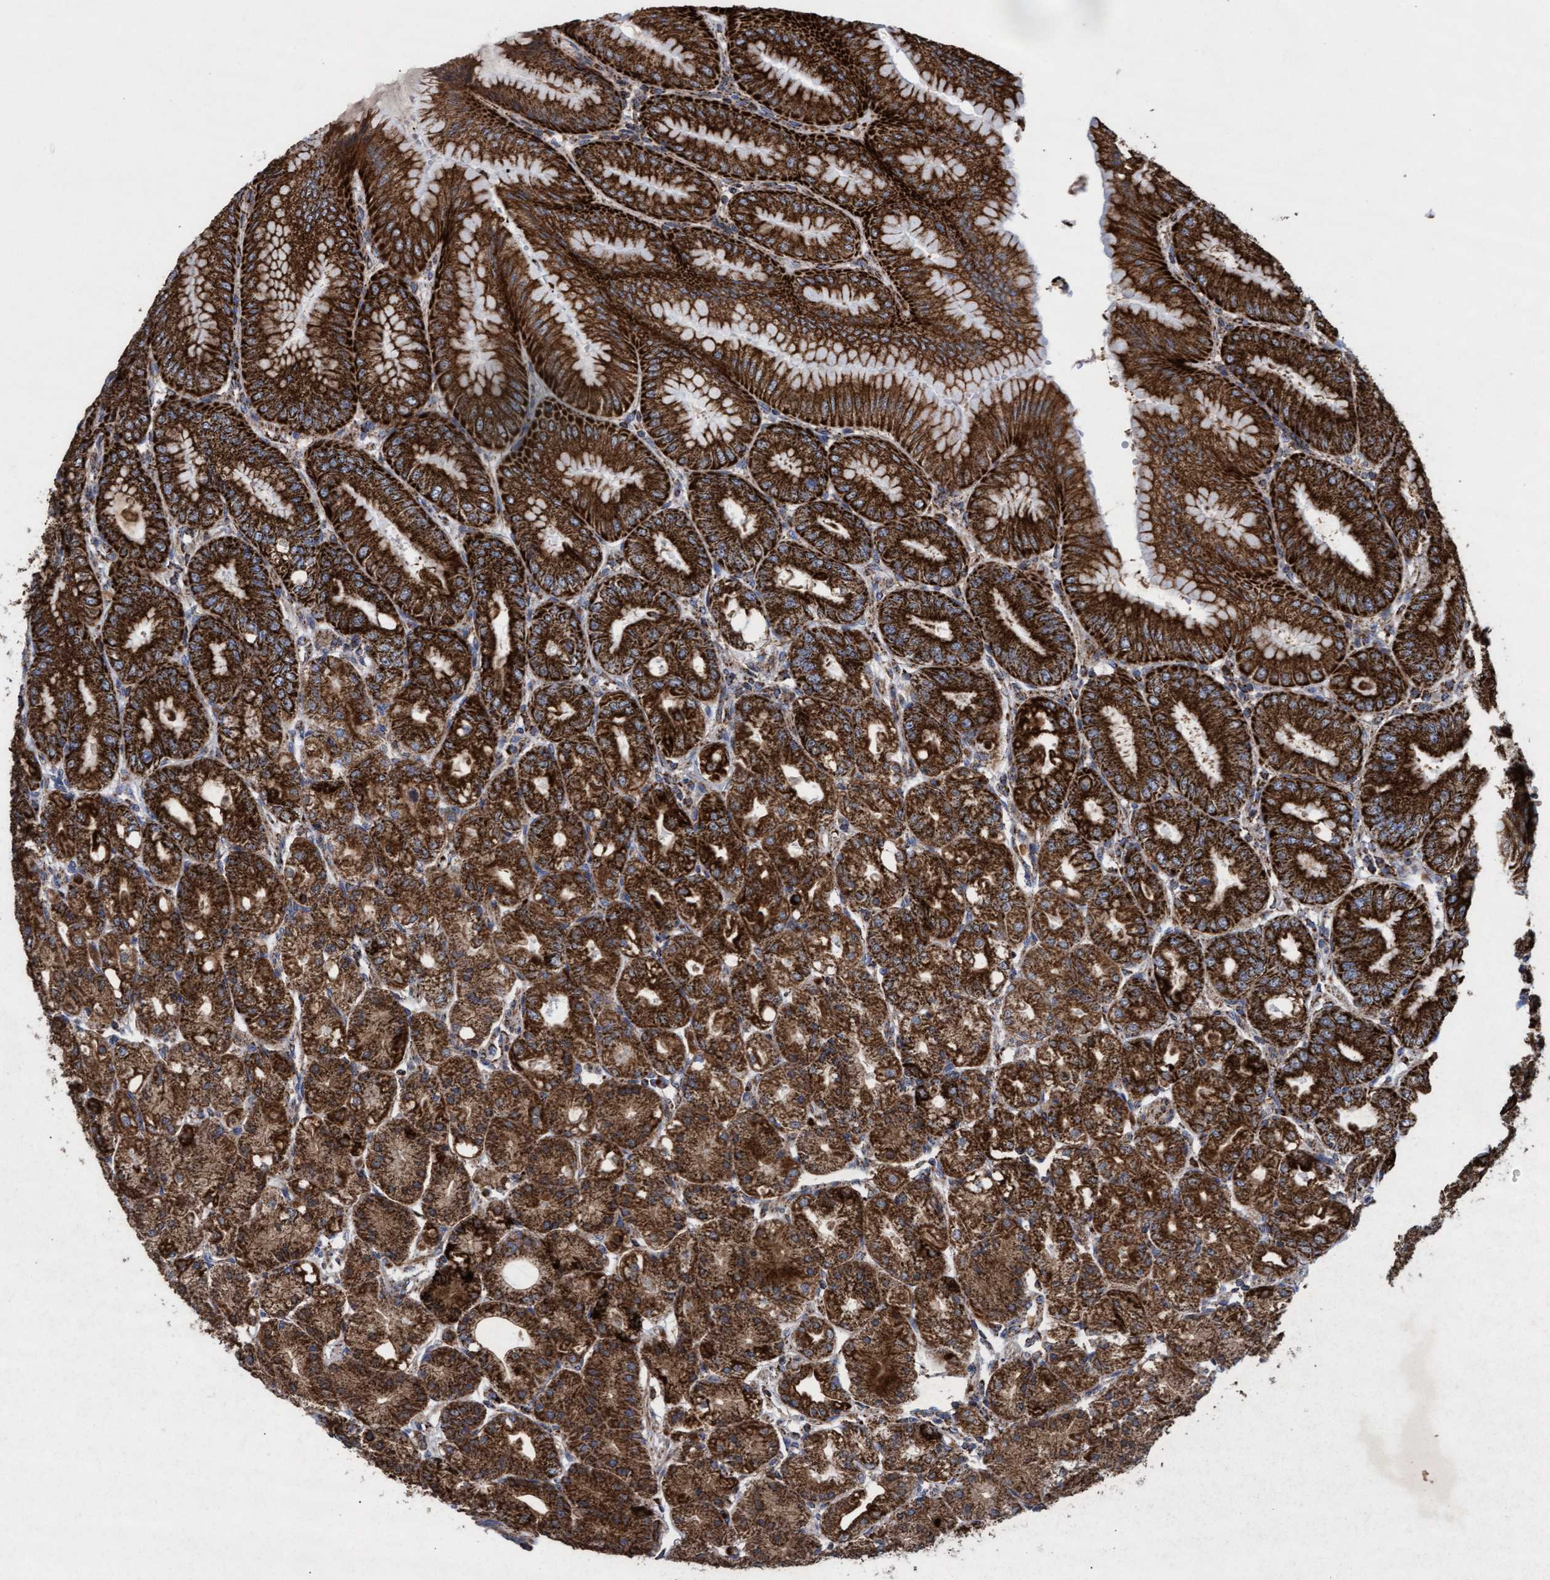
{"staining": {"intensity": "strong", "quantity": ">75%", "location": "cytoplasmic/membranous"}, "tissue": "stomach", "cell_type": "Glandular cells", "image_type": "normal", "snomed": [{"axis": "morphology", "description": "Normal tissue, NOS"}, {"axis": "topography", "description": "Stomach, lower"}], "caption": "Immunohistochemical staining of normal stomach exhibits >75% levels of strong cytoplasmic/membranous protein staining in approximately >75% of glandular cells.", "gene": "MRPL38", "patient": {"sex": "male", "age": 71}}